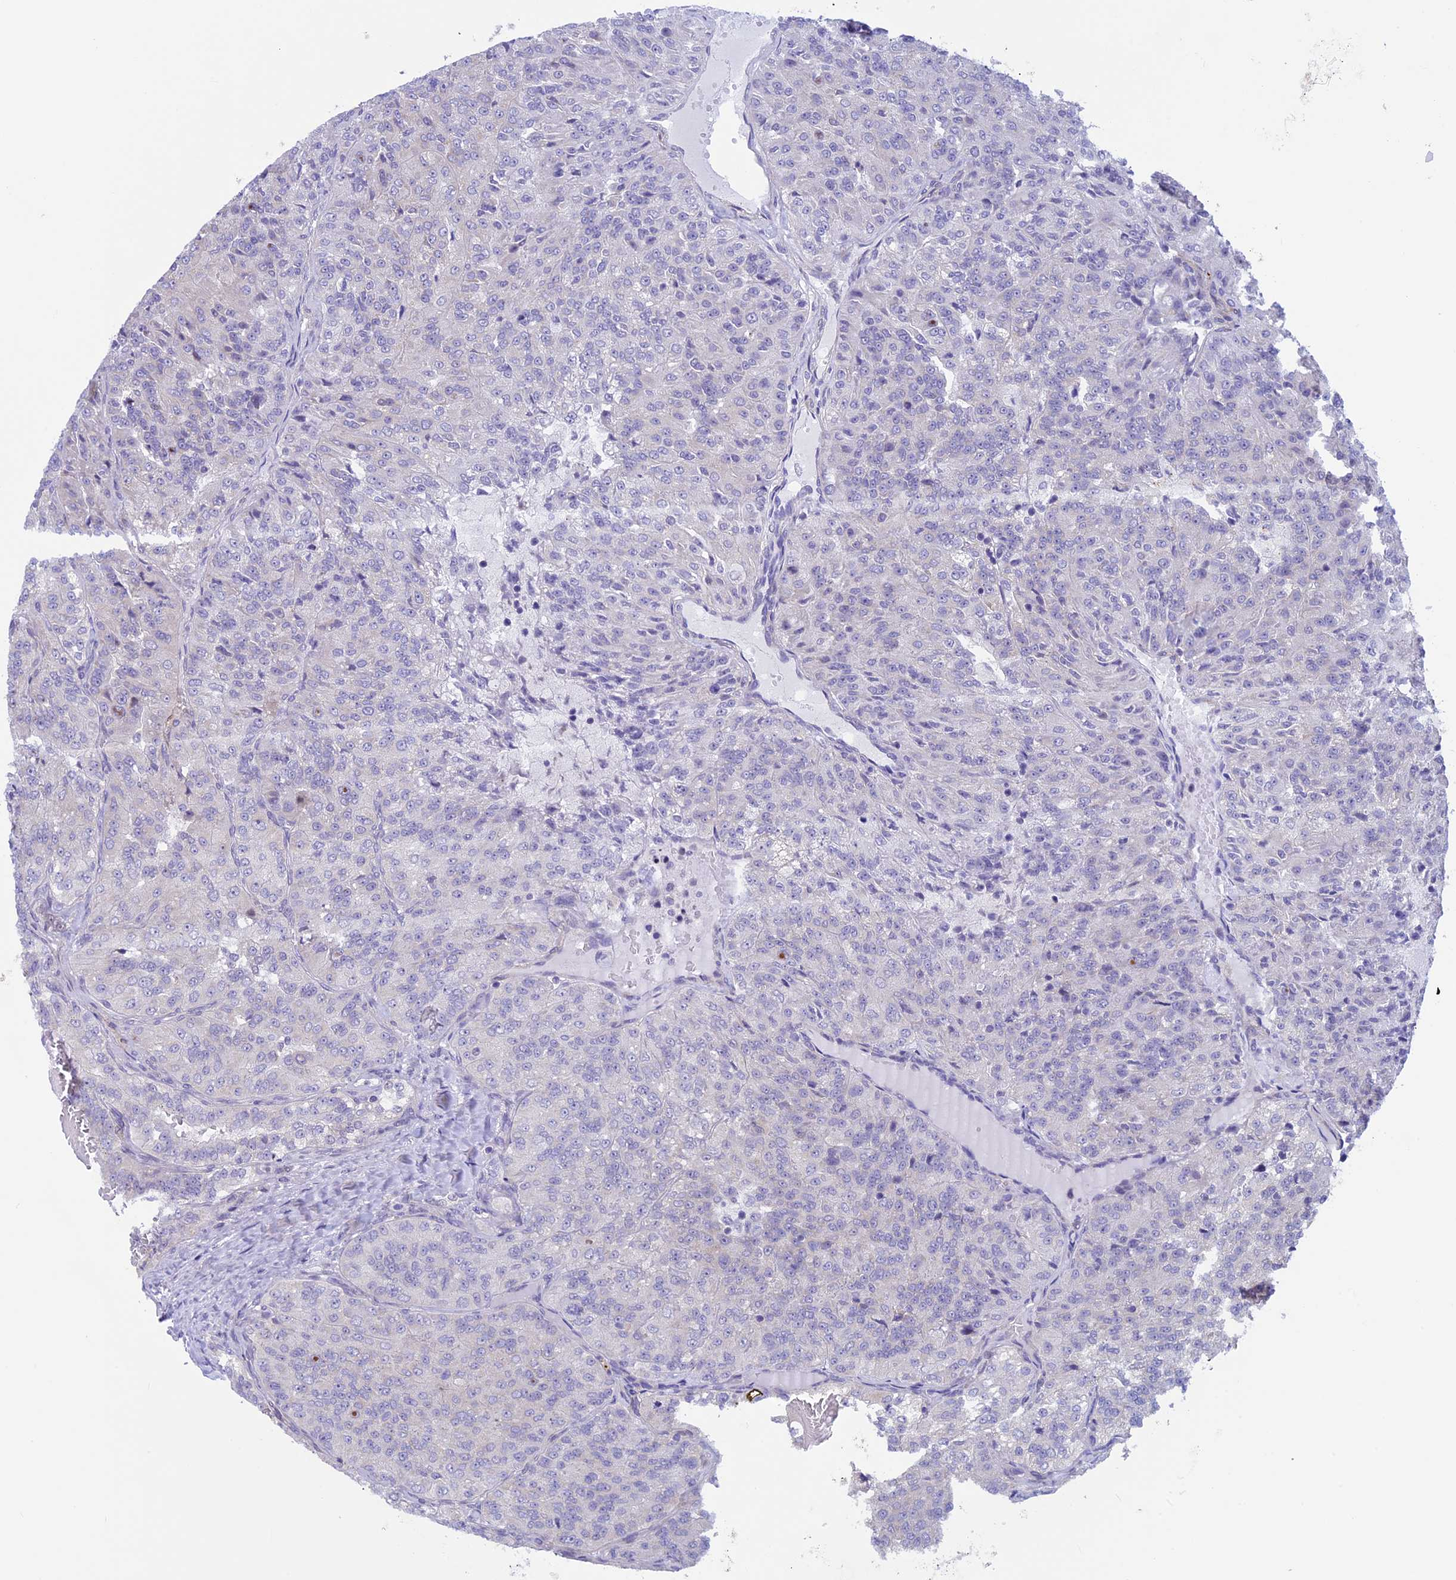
{"staining": {"intensity": "negative", "quantity": "none", "location": "none"}, "tissue": "renal cancer", "cell_type": "Tumor cells", "image_type": "cancer", "snomed": [{"axis": "morphology", "description": "Adenocarcinoma, NOS"}, {"axis": "topography", "description": "Kidney"}], "caption": "Immunohistochemical staining of human renal cancer (adenocarcinoma) reveals no significant expression in tumor cells.", "gene": "IGSF6", "patient": {"sex": "female", "age": 63}}